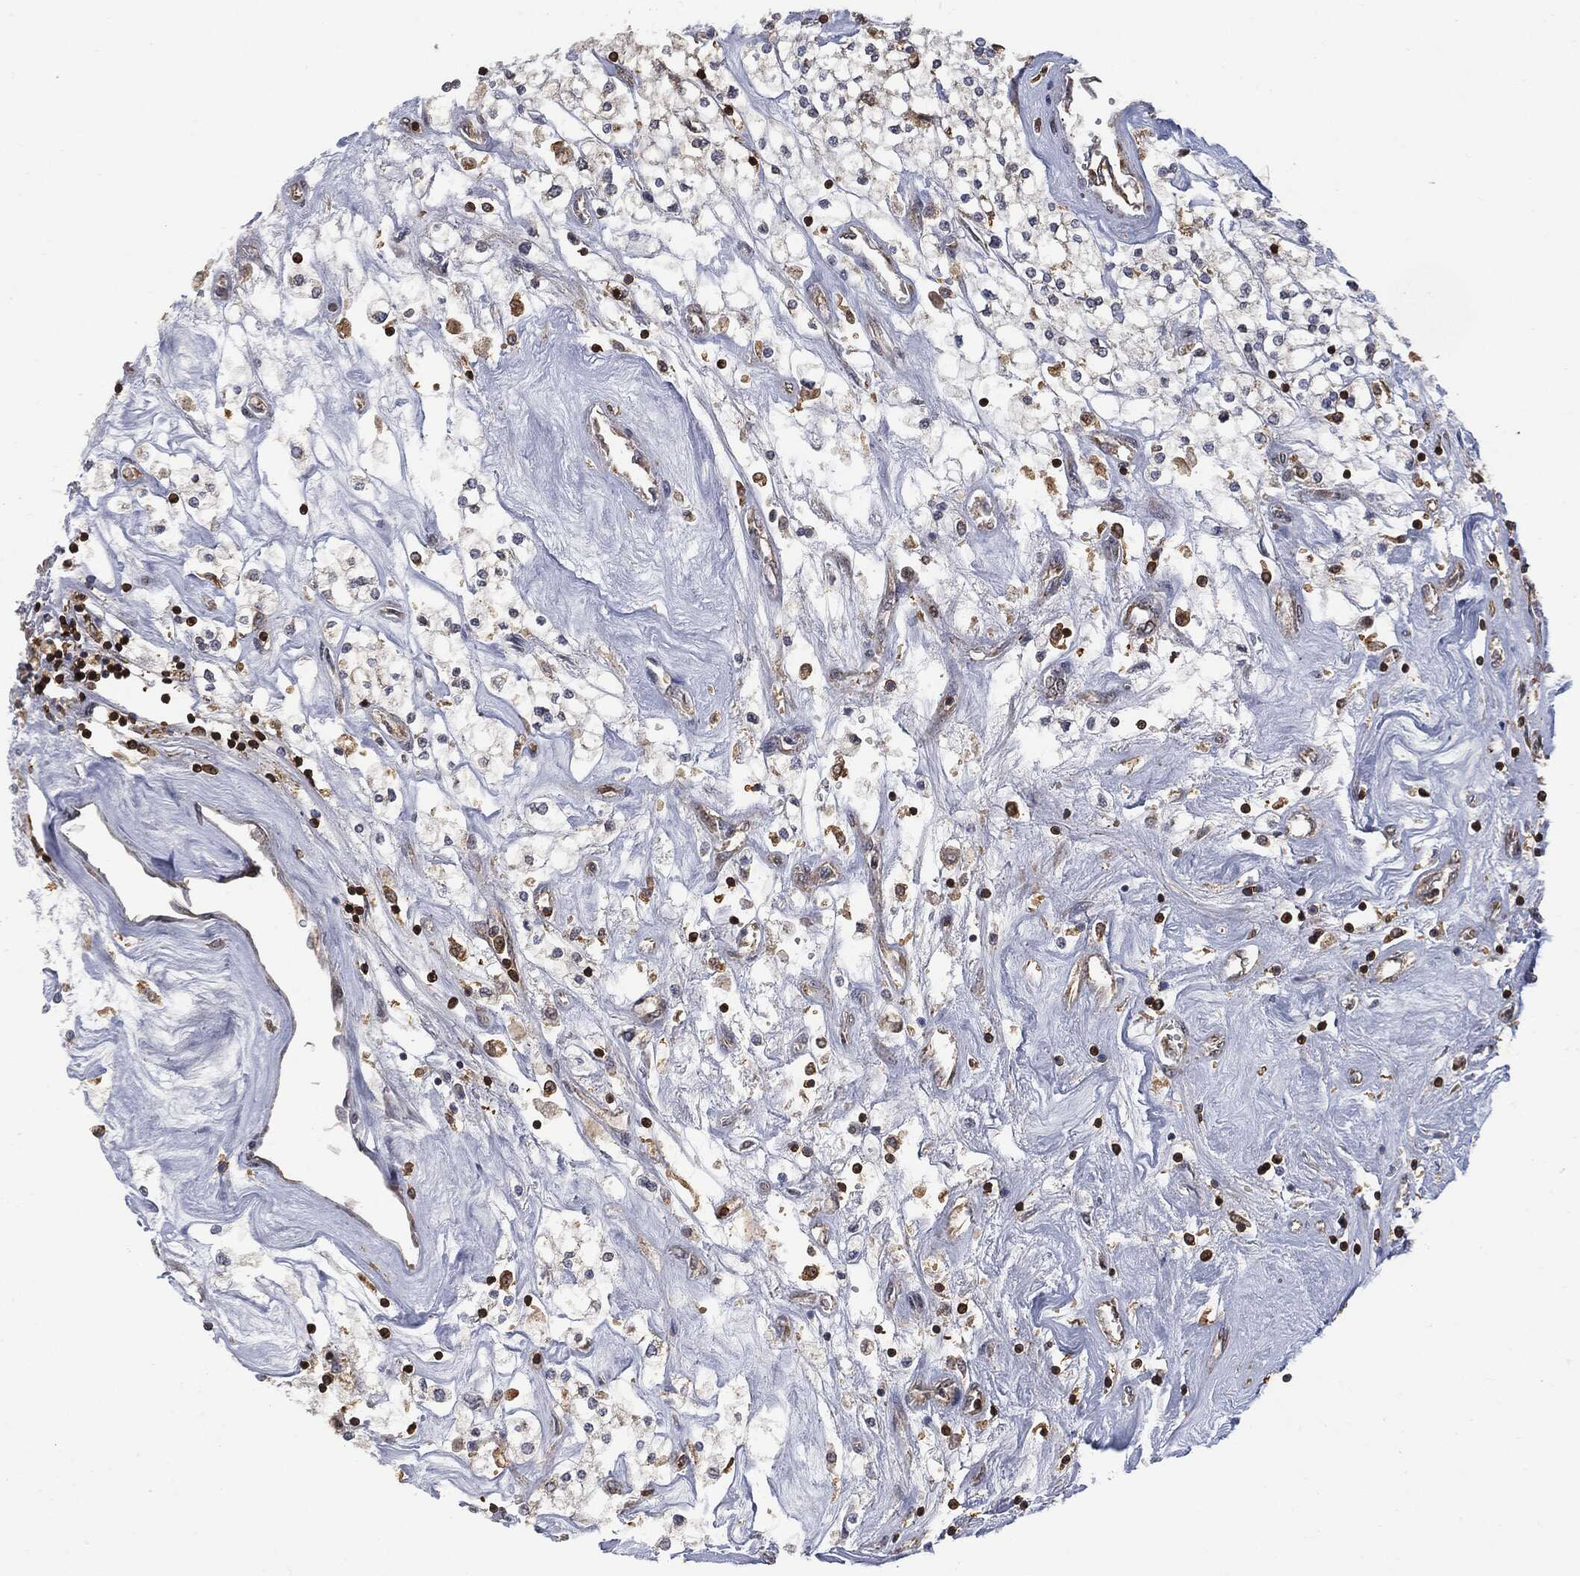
{"staining": {"intensity": "moderate", "quantity": "<25%", "location": "cytoplasmic/membranous"}, "tissue": "renal cancer", "cell_type": "Tumor cells", "image_type": "cancer", "snomed": [{"axis": "morphology", "description": "Adenocarcinoma, NOS"}, {"axis": "topography", "description": "Kidney"}], "caption": "Protein expression analysis of renal adenocarcinoma demonstrates moderate cytoplasmic/membranous expression in approximately <25% of tumor cells.", "gene": "PSMB10", "patient": {"sex": "male", "age": 80}}